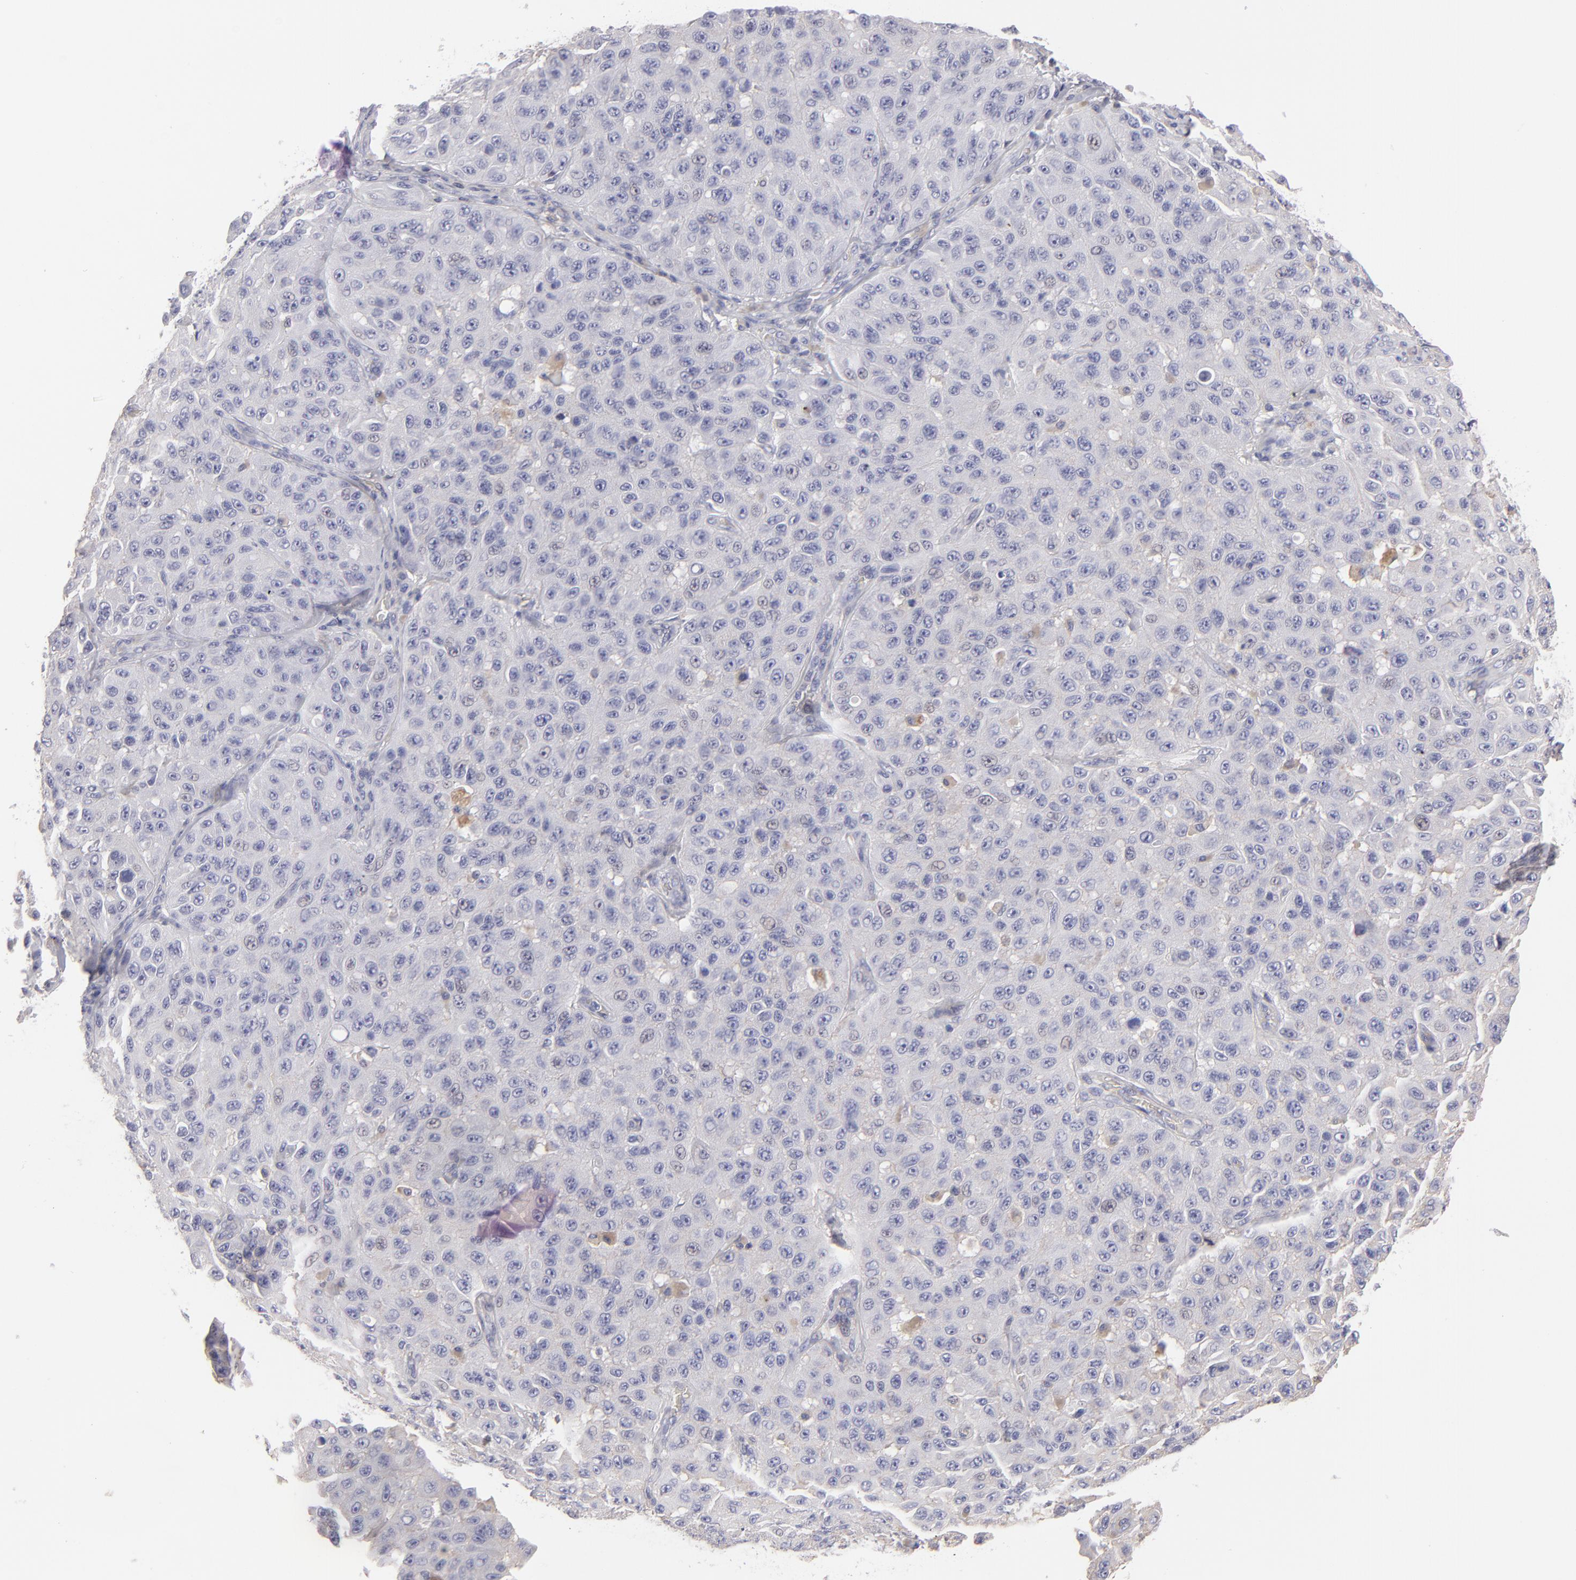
{"staining": {"intensity": "negative", "quantity": "none", "location": "none"}, "tissue": "melanoma", "cell_type": "Tumor cells", "image_type": "cancer", "snomed": [{"axis": "morphology", "description": "Malignant melanoma, NOS"}, {"axis": "topography", "description": "Skin"}], "caption": "Immunohistochemistry of human malignant melanoma demonstrates no positivity in tumor cells.", "gene": "ABCC4", "patient": {"sex": "male", "age": 30}}